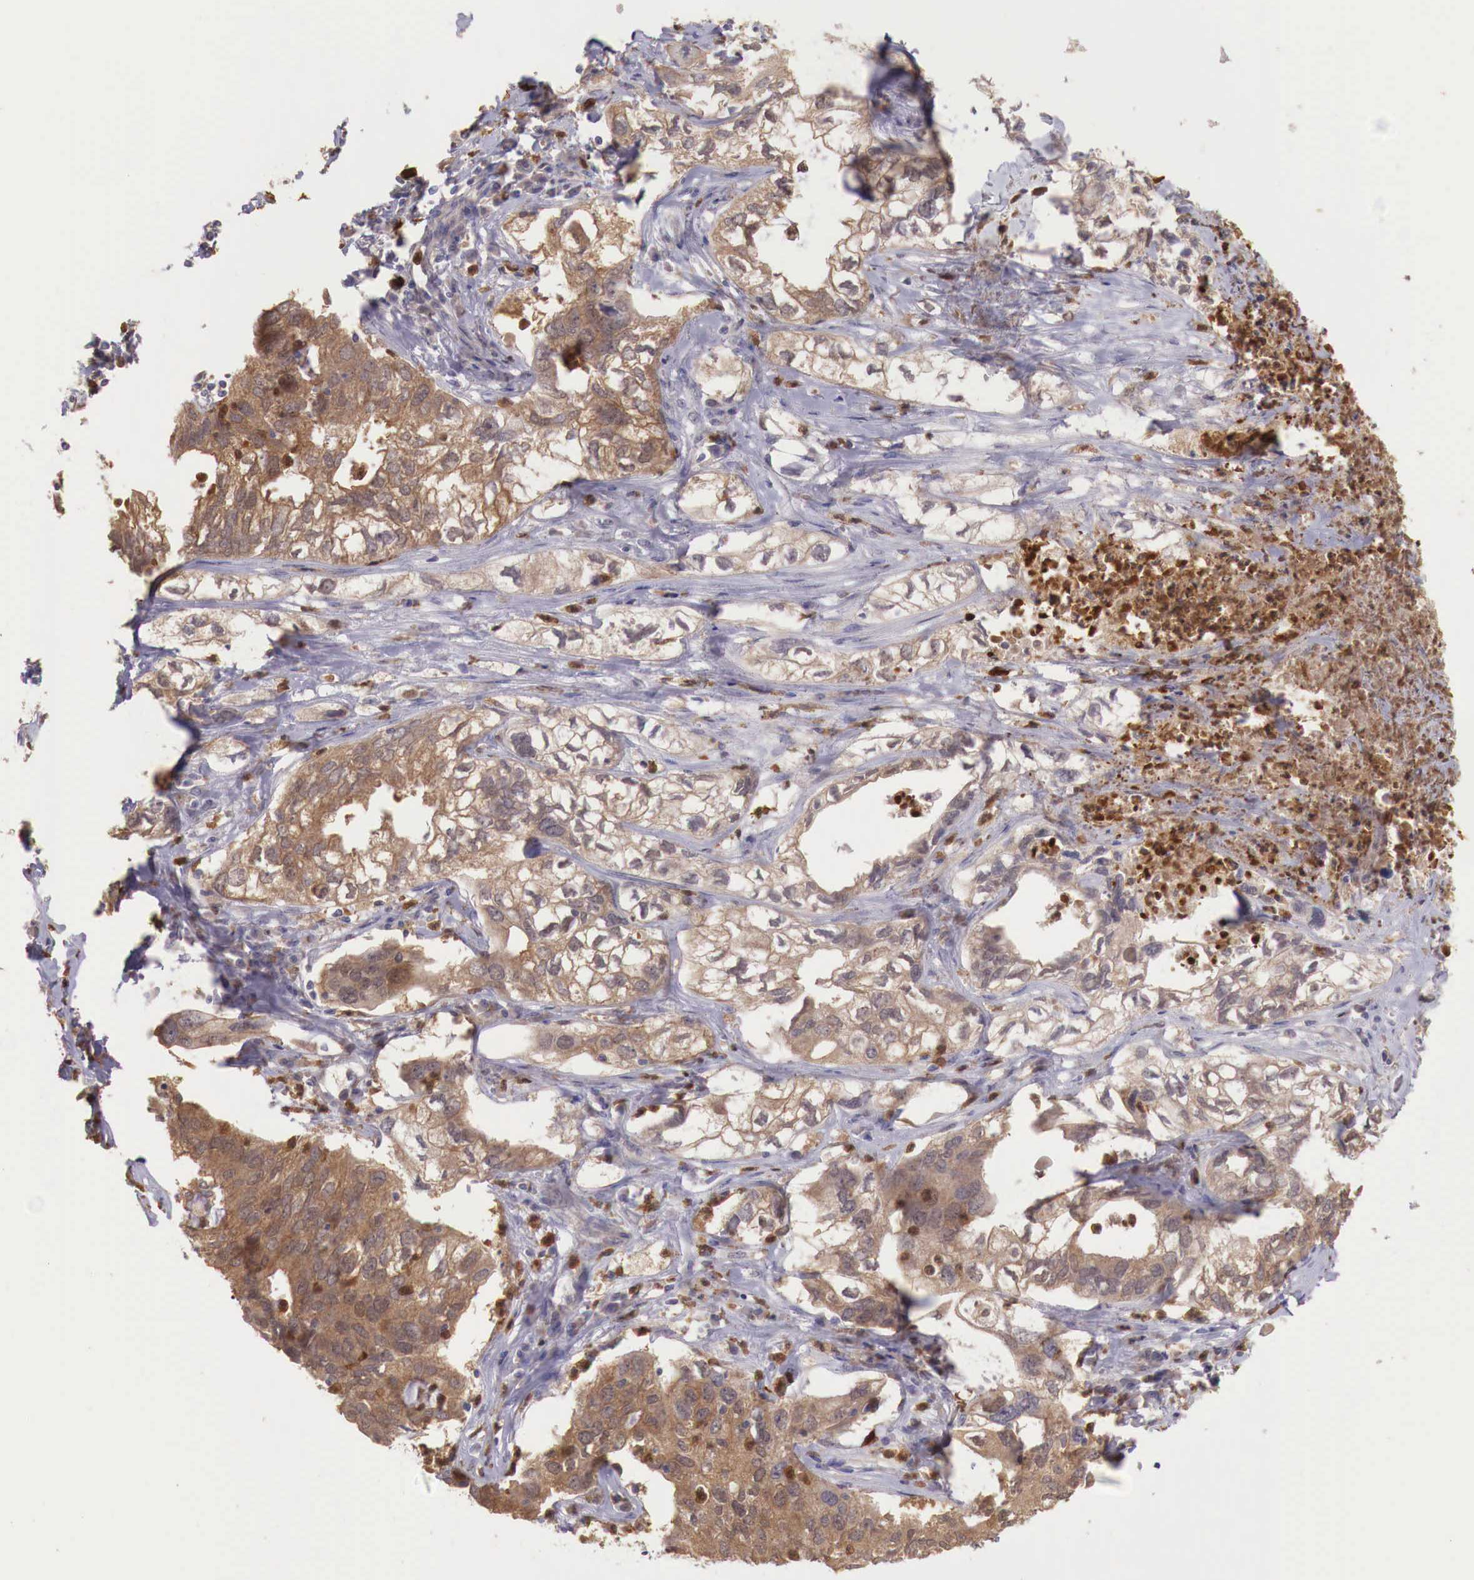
{"staining": {"intensity": "moderate", "quantity": ">75%", "location": "cytoplasmic/membranous"}, "tissue": "lung cancer", "cell_type": "Tumor cells", "image_type": "cancer", "snomed": [{"axis": "morphology", "description": "Adenocarcinoma, NOS"}, {"axis": "topography", "description": "Lung"}], "caption": "This is an image of immunohistochemistry staining of lung cancer, which shows moderate positivity in the cytoplasmic/membranous of tumor cells.", "gene": "GAB2", "patient": {"sex": "male", "age": 48}}